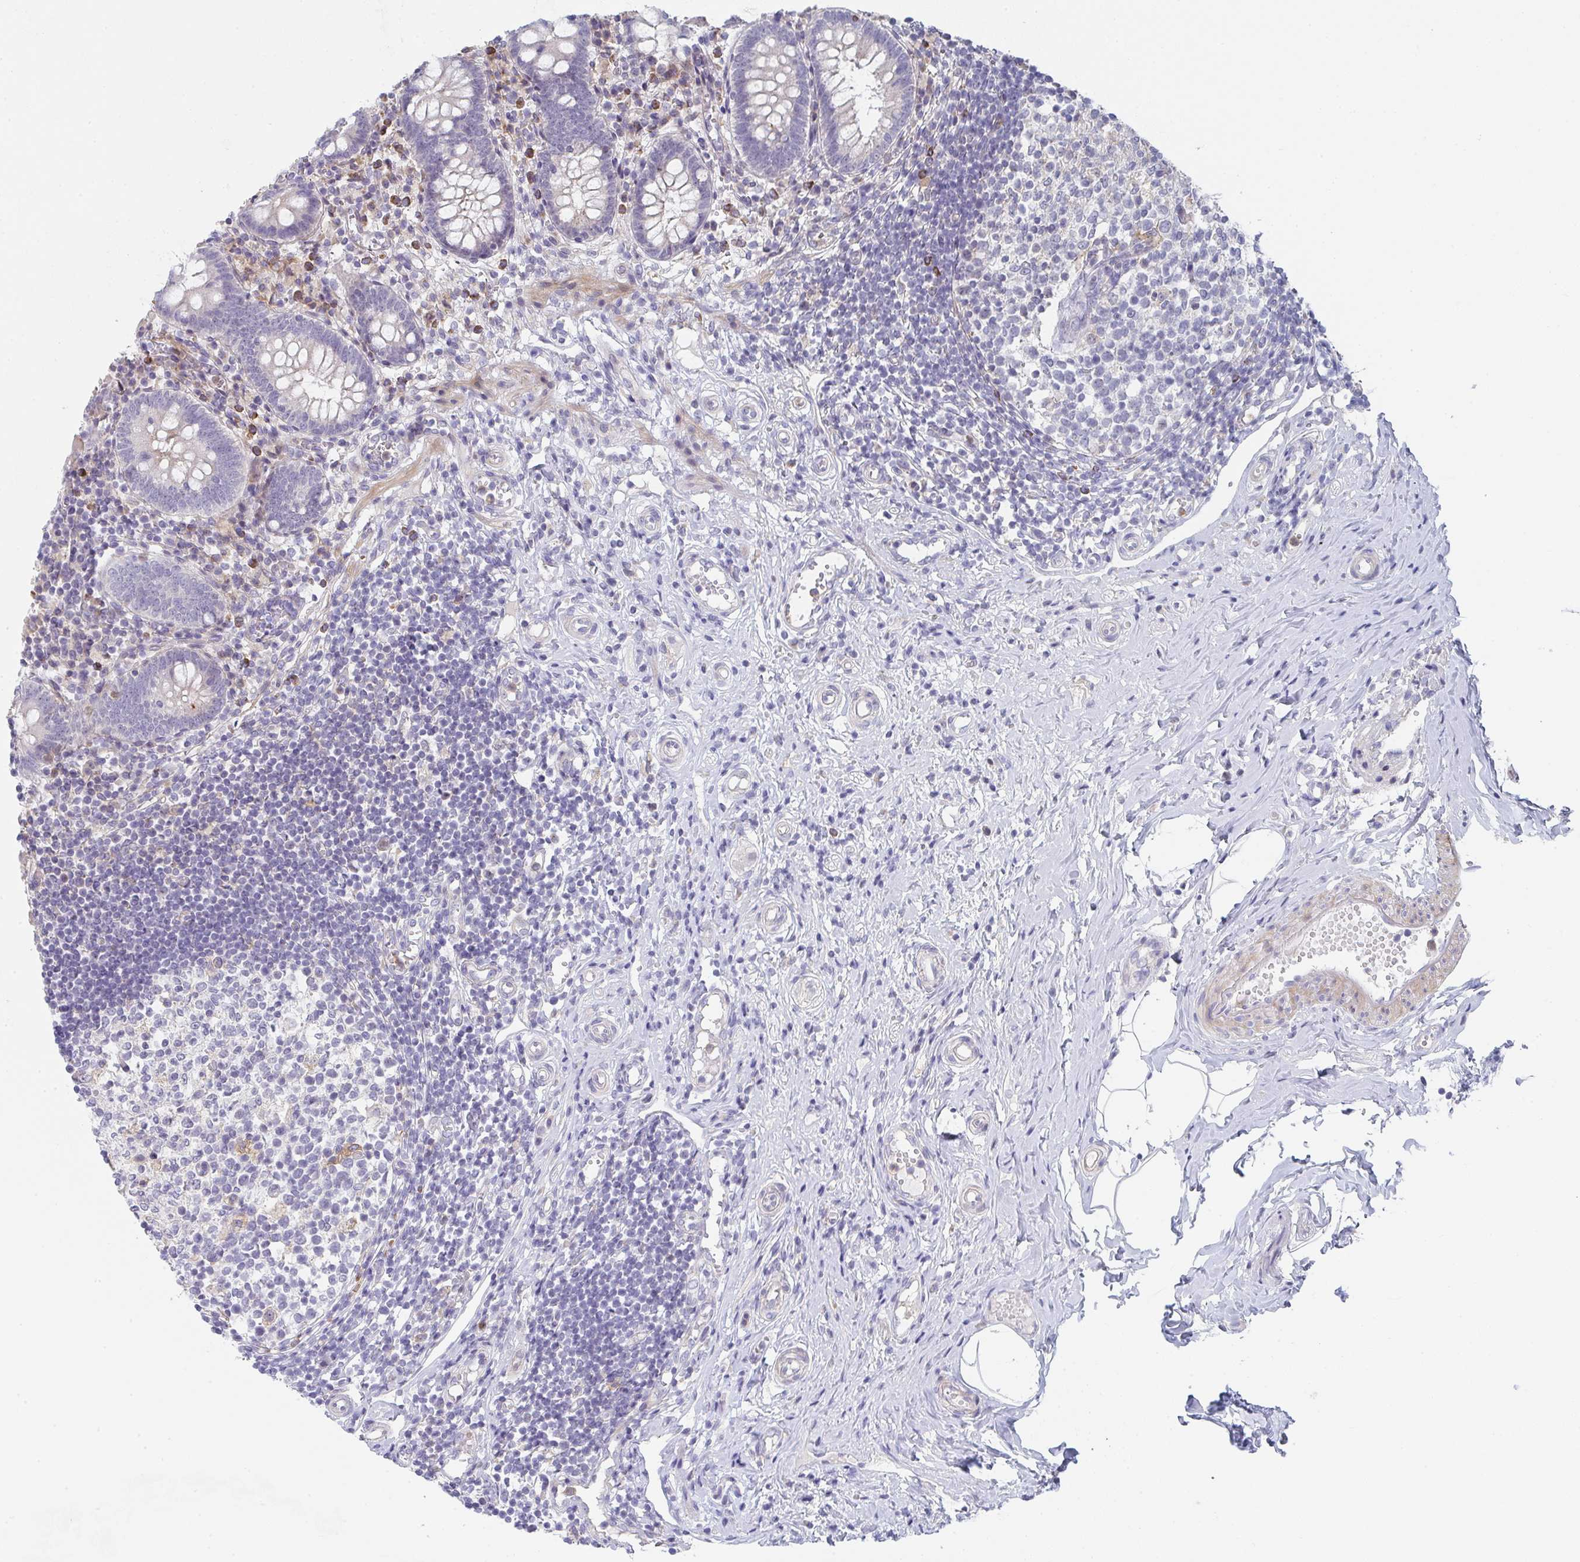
{"staining": {"intensity": "moderate", "quantity": "25%-75%", "location": "cytoplasmic/membranous"}, "tissue": "appendix", "cell_type": "Glandular cells", "image_type": "normal", "snomed": [{"axis": "morphology", "description": "Normal tissue, NOS"}, {"axis": "topography", "description": "Appendix"}], "caption": "Glandular cells exhibit moderate cytoplasmic/membranous staining in approximately 25%-75% of cells in unremarkable appendix. The protein is stained brown, and the nuclei are stained in blue (DAB (3,3'-diaminobenzidine) IHC with brightfield microscopy, high magnification).", "gene": "KLHL33", "patient": {"sex": "female", "age": 17}}